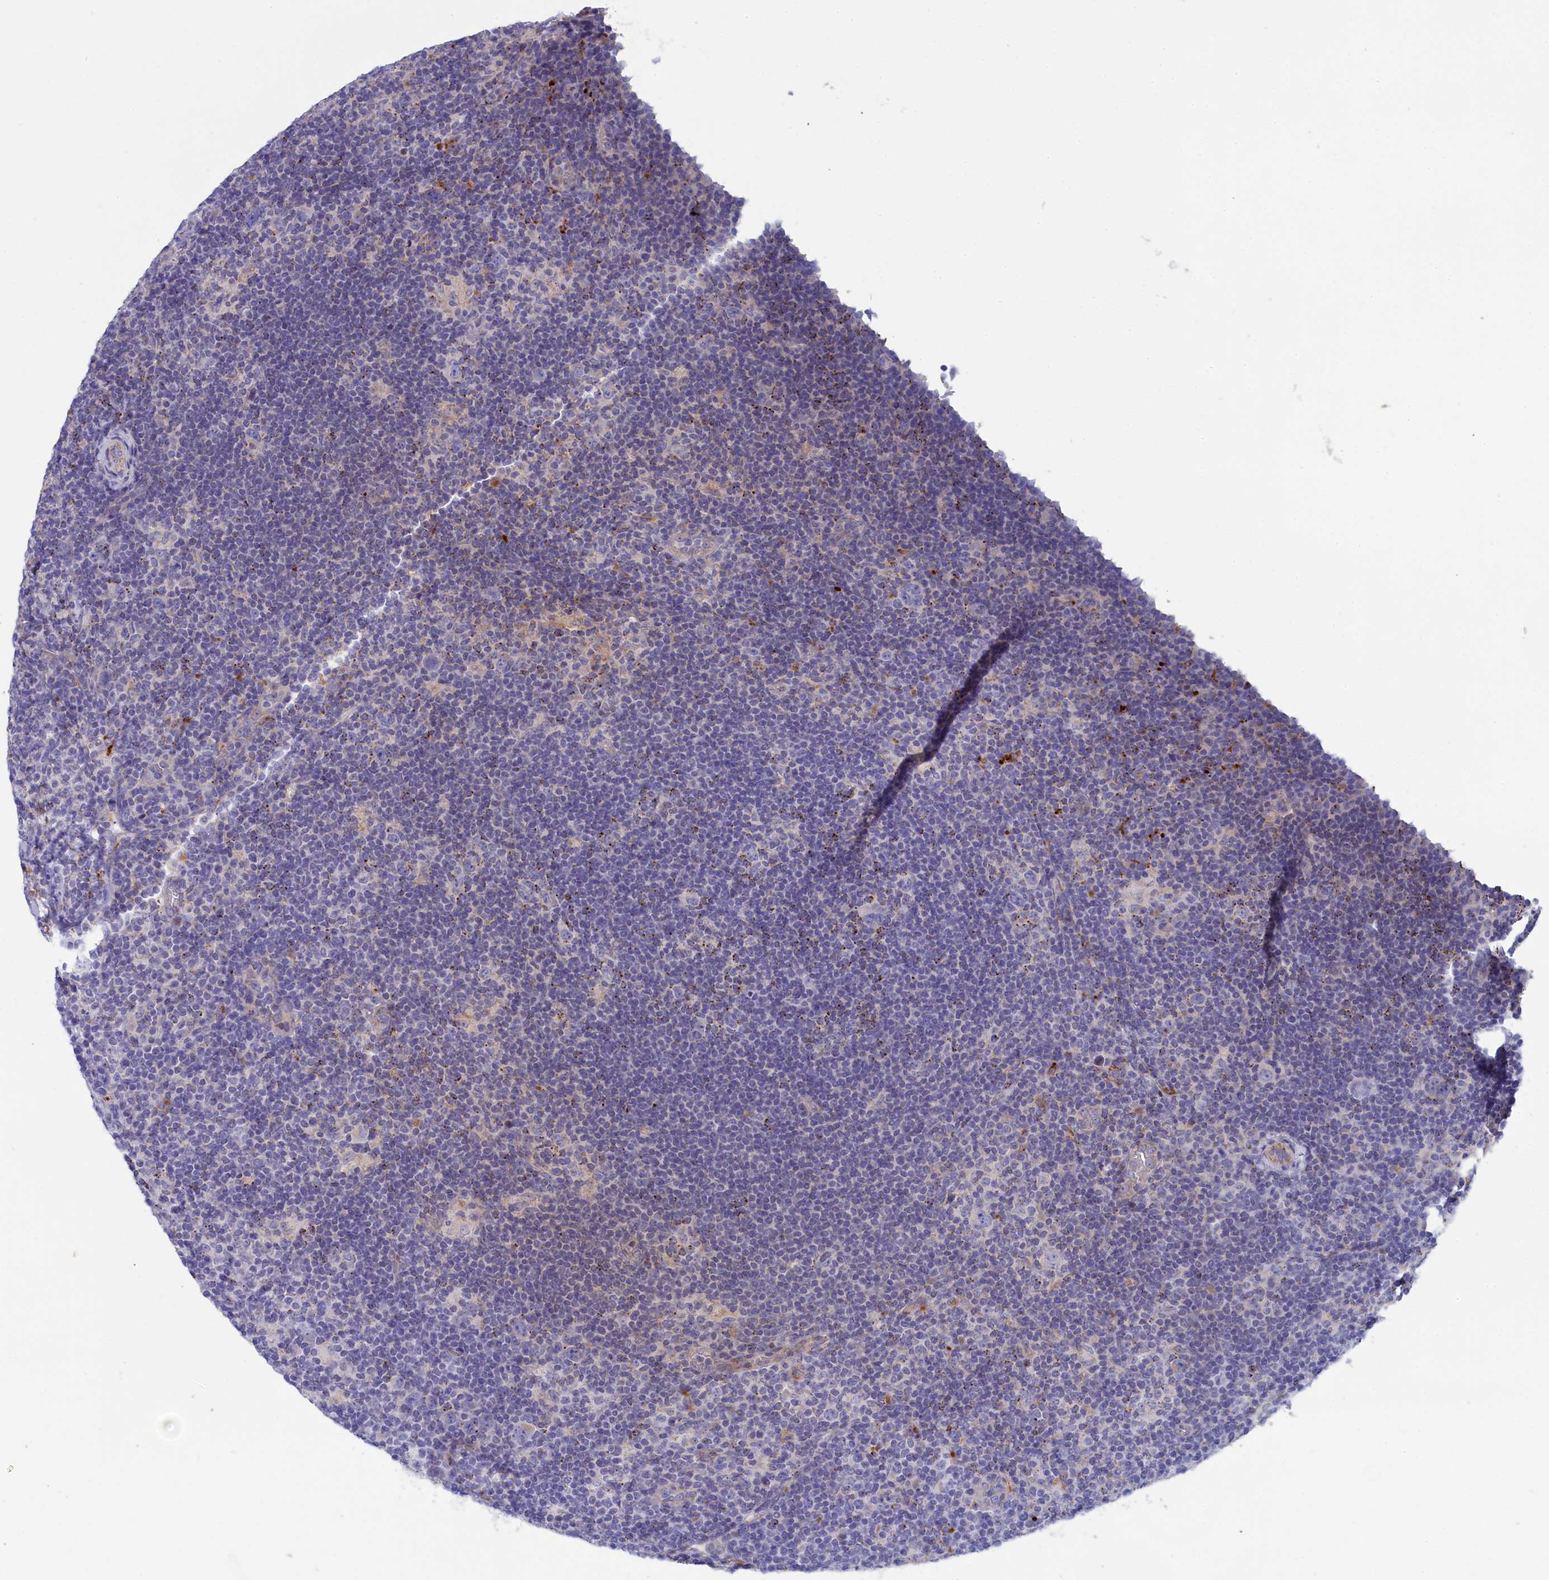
{"staining": {"intensity": "negative", "quantity": "none", "location": "none"}, "tissue": "lymphoma", "cell_type": "Tumor cells", "image_type": "cancer", "snomed": [{"axis": "morphology", "description": "Hodgkin's disease, NOS"}, {"axis": "topography", "description": "Lymph node"}], "caption": "There is no significant expression in tumor cells of lymphoma.", "gene": "WDR6", "patient": {"sex": "female", "age": 57}}